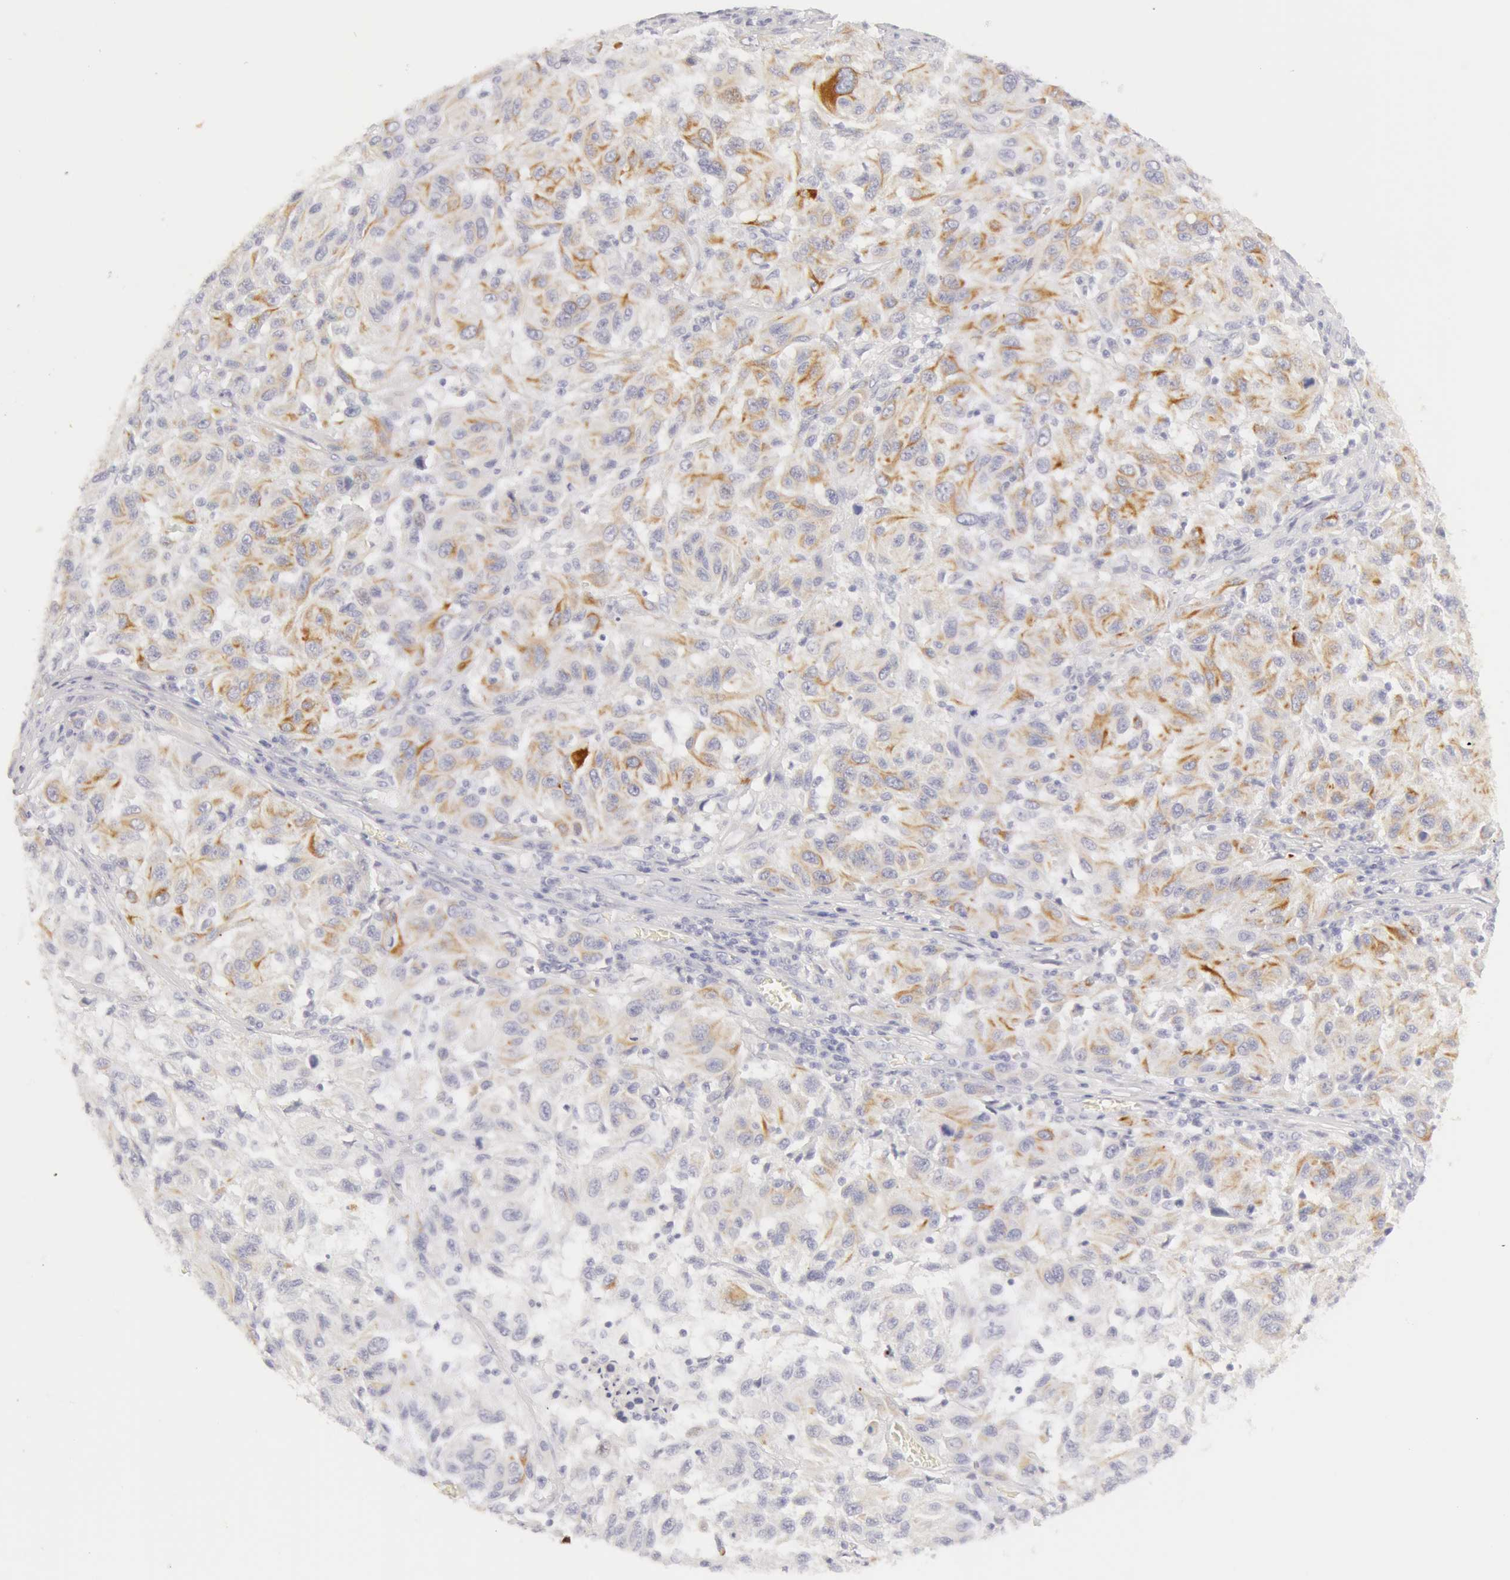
{"staining": {"intensity": "negative", "quantity": "none", "location": "none"}, "tissue": "melanoma", "cell_type": "Tumor cells", "image_type": "cancer", "snomed": [{"axis": "morphology", "description": "Malignant melanoma, NOS"}, {"axis": "topography", "description": "Skin"}], "caption": "Micrograph shows no significant protein positivity in tumor cells of melanoma. The staining was performed using DAB (3,3'-diaminobenzidine) to visualize the protein expression in brown, while the nuclei were stained in blue with hematoxylin (Magnification: 20x).", "gene": "KRT8", "patient": {"sex": "female", "age": 77}}